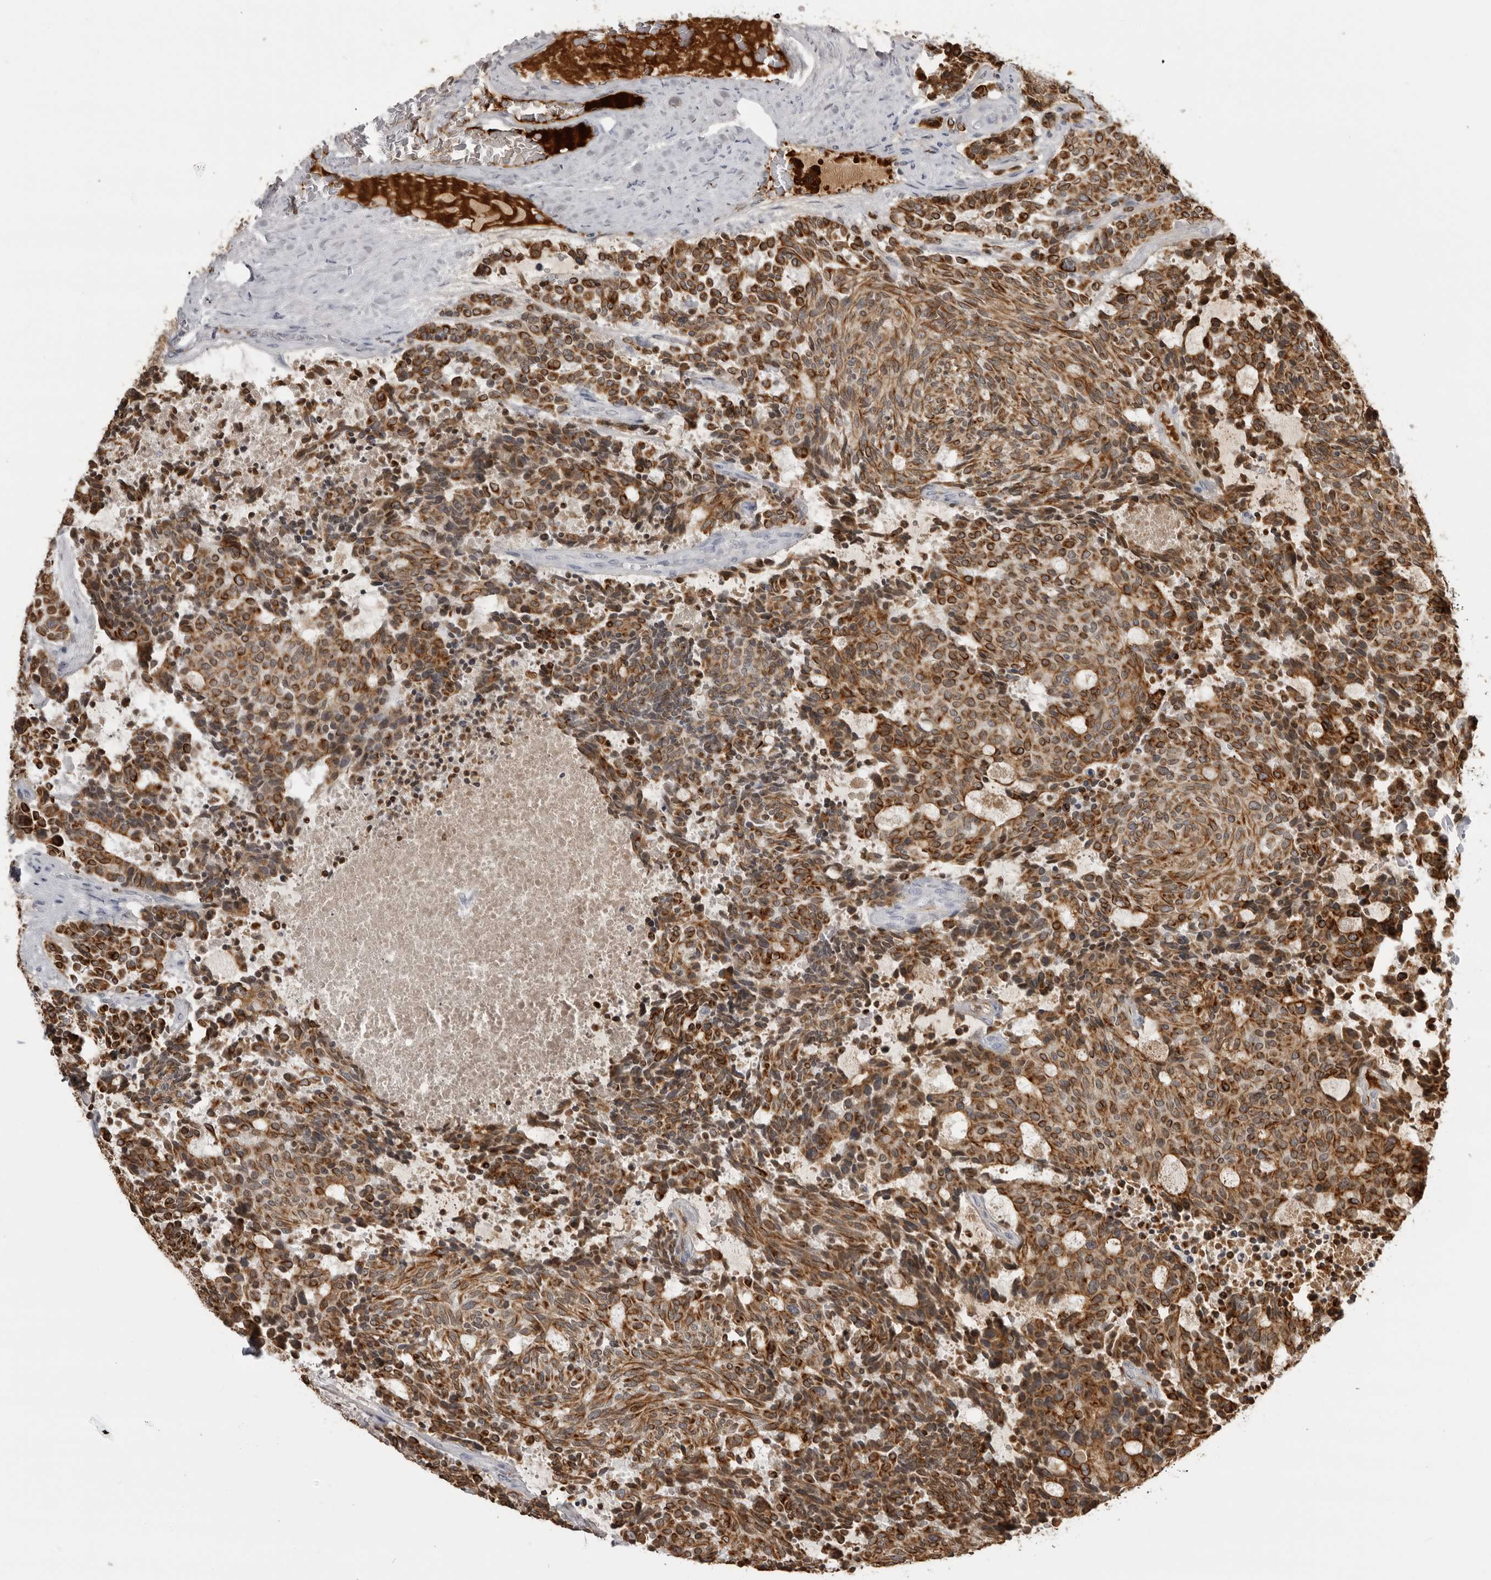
{"staining": {"intensity": "strong", "quantity": ">75%", "location": "cytoplasmic/membranous"}, "tissue": "carcinoid", "cell_type": "Tumor cells", "image_type": "cancer", "snomed": [{"axis": "morphology", "description": "Carcinoid, malignant, NOS"}, {"axis": "topography", "description": "Pancreas"}], "caption": "There is high levels of strong cytoplasmic/membranous positivity in tumor cells of carcinoid, as demonstrated by immunohistochemical staining (brown color).", "gene": "SERPINF2", "patient": {"sex": "female", "age": 54}}